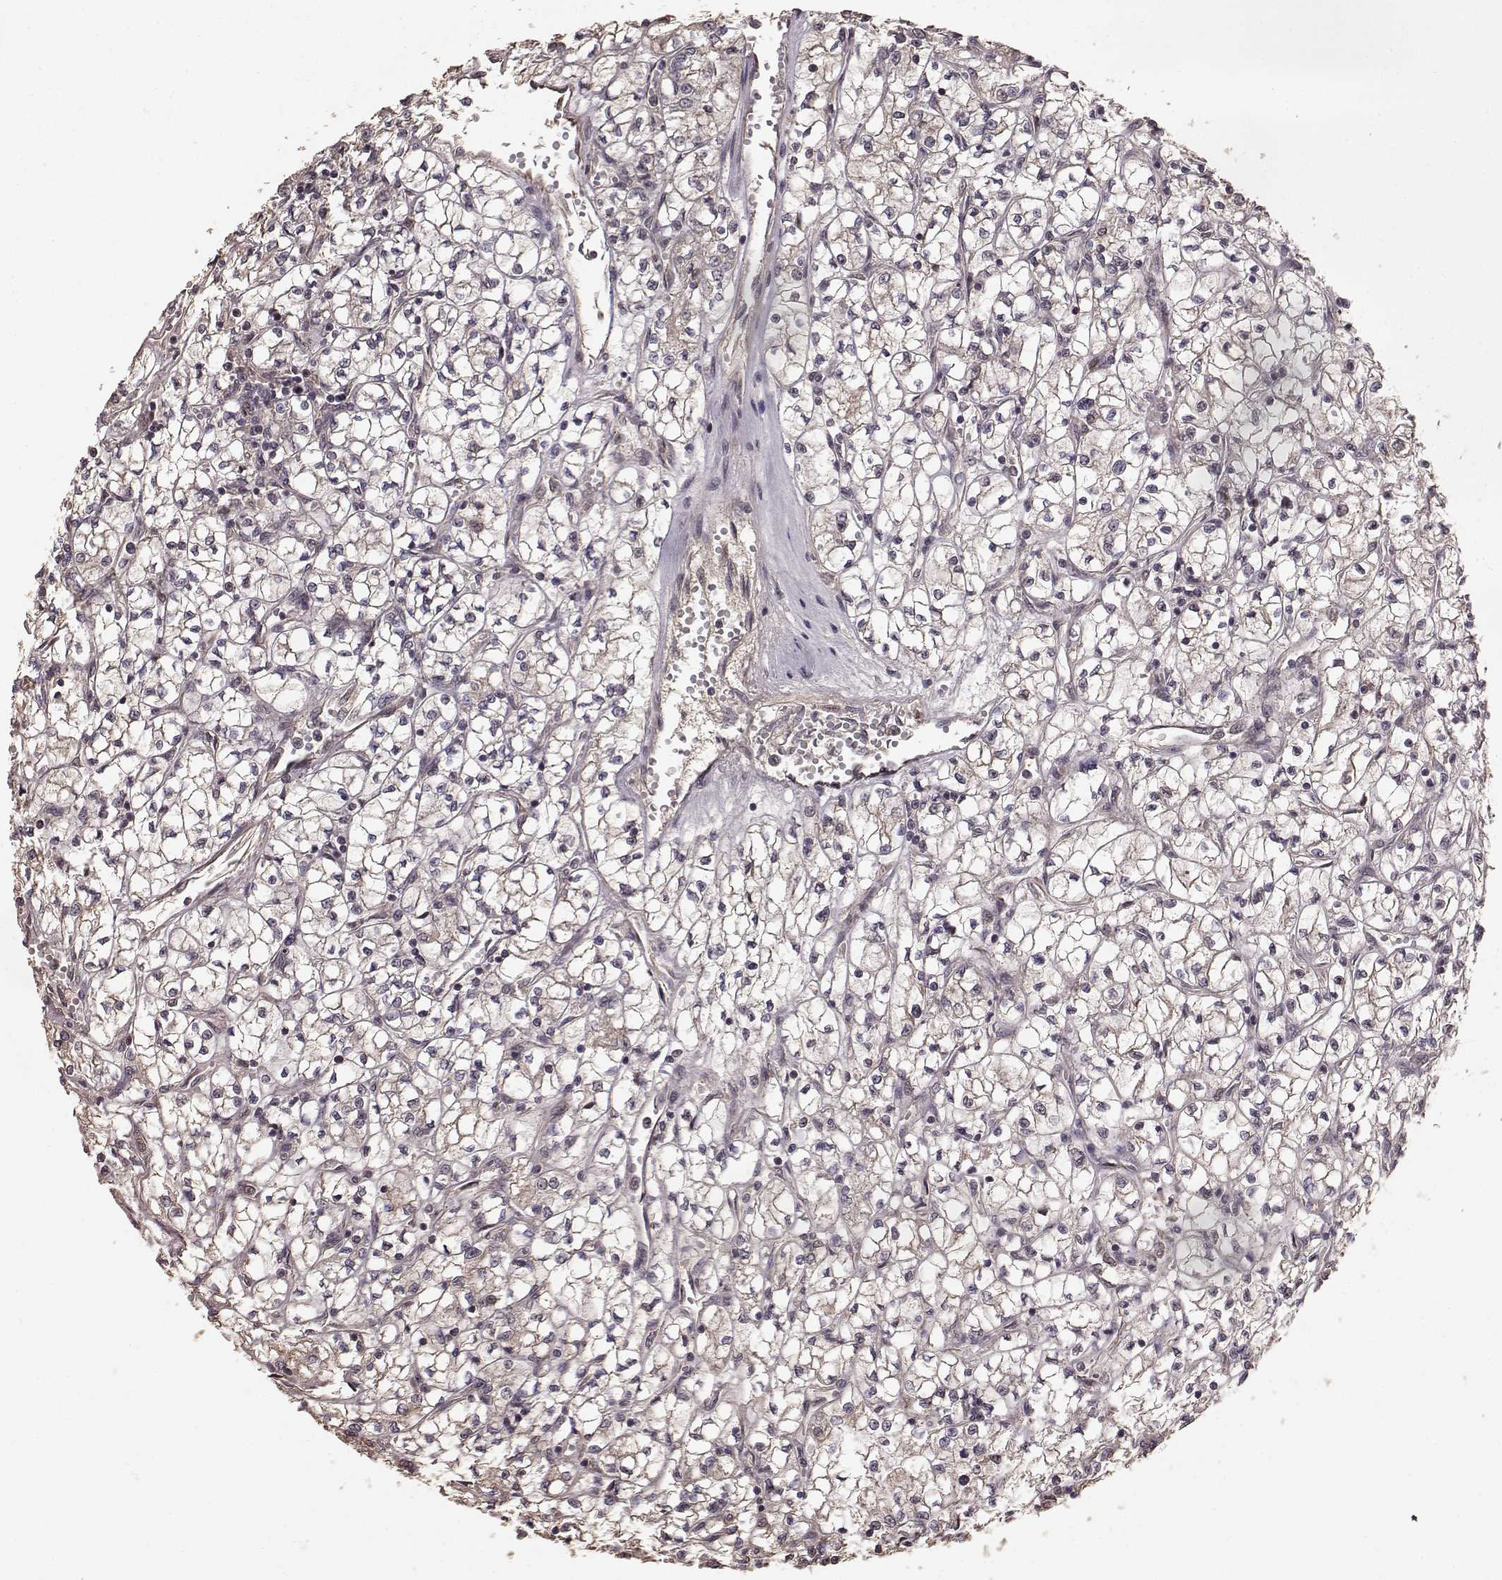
{"staining": {"intensity": "negative", "quantity": "none", "location": "none"}, "tissue": "renal cancer", "cell_type": "Tumor cells", "image_type": "cancer", "snomed": [{"axis": "morphology", "description": "Adenocarcinoma, NOS"}, {"axis": "topography", "description": "Kidney"}], "caption": "DAB immunohistochemical staining of renal cancer displays no significant positivity in tumor cells. (DAB immunohistochemistry (IHC) with hematoxylin counter stain).", "gene": "USP15", "patient": {"sex": "female", "age": 64}}